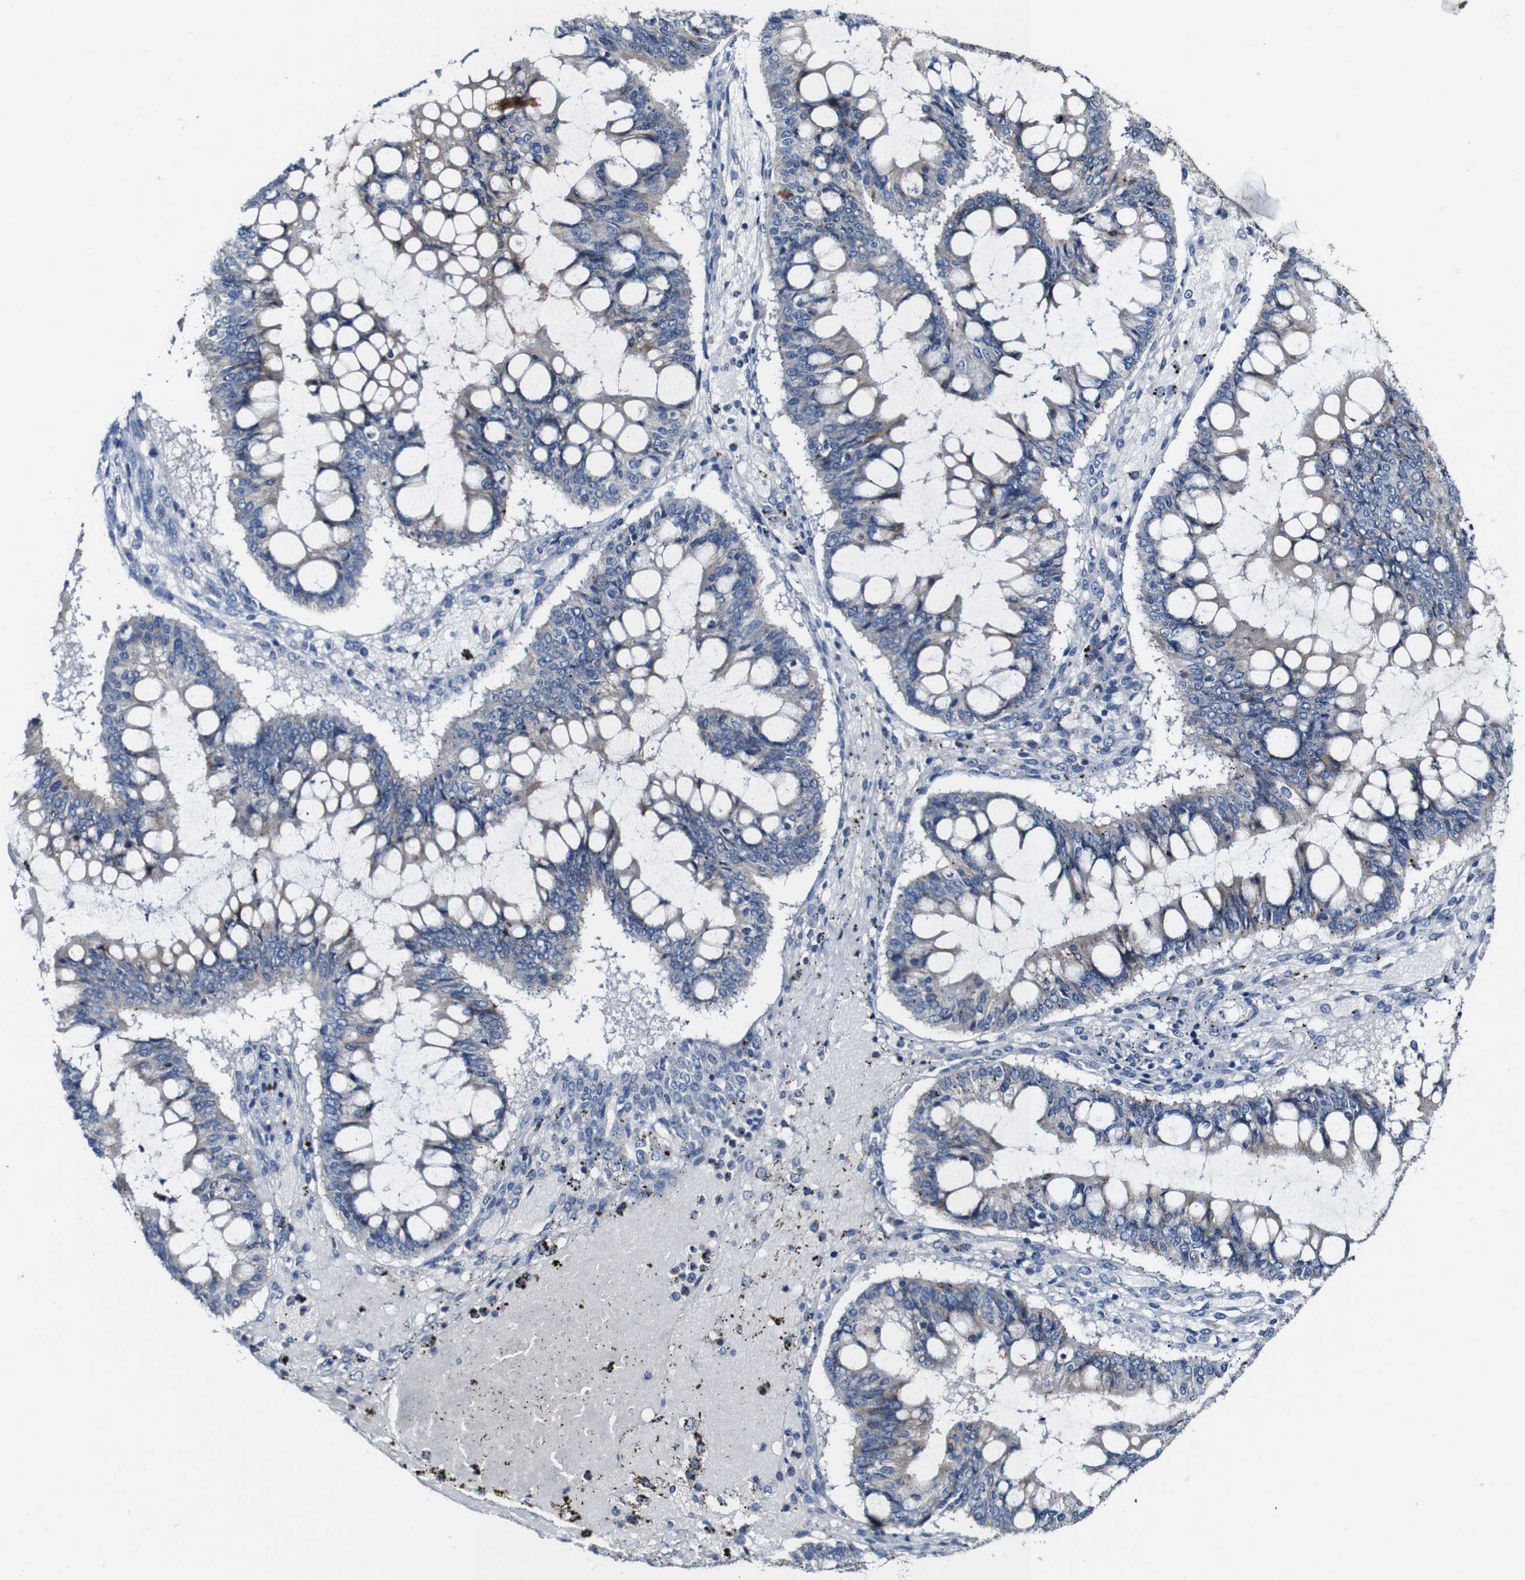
{"staining": {"intensity": "weak", "quantity": "<25%", "location": "cytoplasmic/membranous"}, "tissue": "ovarian cancer", "cell_type": "Tumor cells", "image_type": "cancer", "snomed": [{"axis": "morphology", "description": "Cystadenocarcinoma, mucinous, NOS"}, {"axis": "topography", "description": "Ovary"}], "caption": "Tumor cells are negative for brown protein staining in mucinous cystadenocarcinoma (ovarian). The staining is performed using DAB (3,3'-diaminobenzidine) brown chromogen with nuclei counter-stained in using hematoxylin.", "gene": "GRAMD1A", "patient": {"sex": "female", "age": 73}}